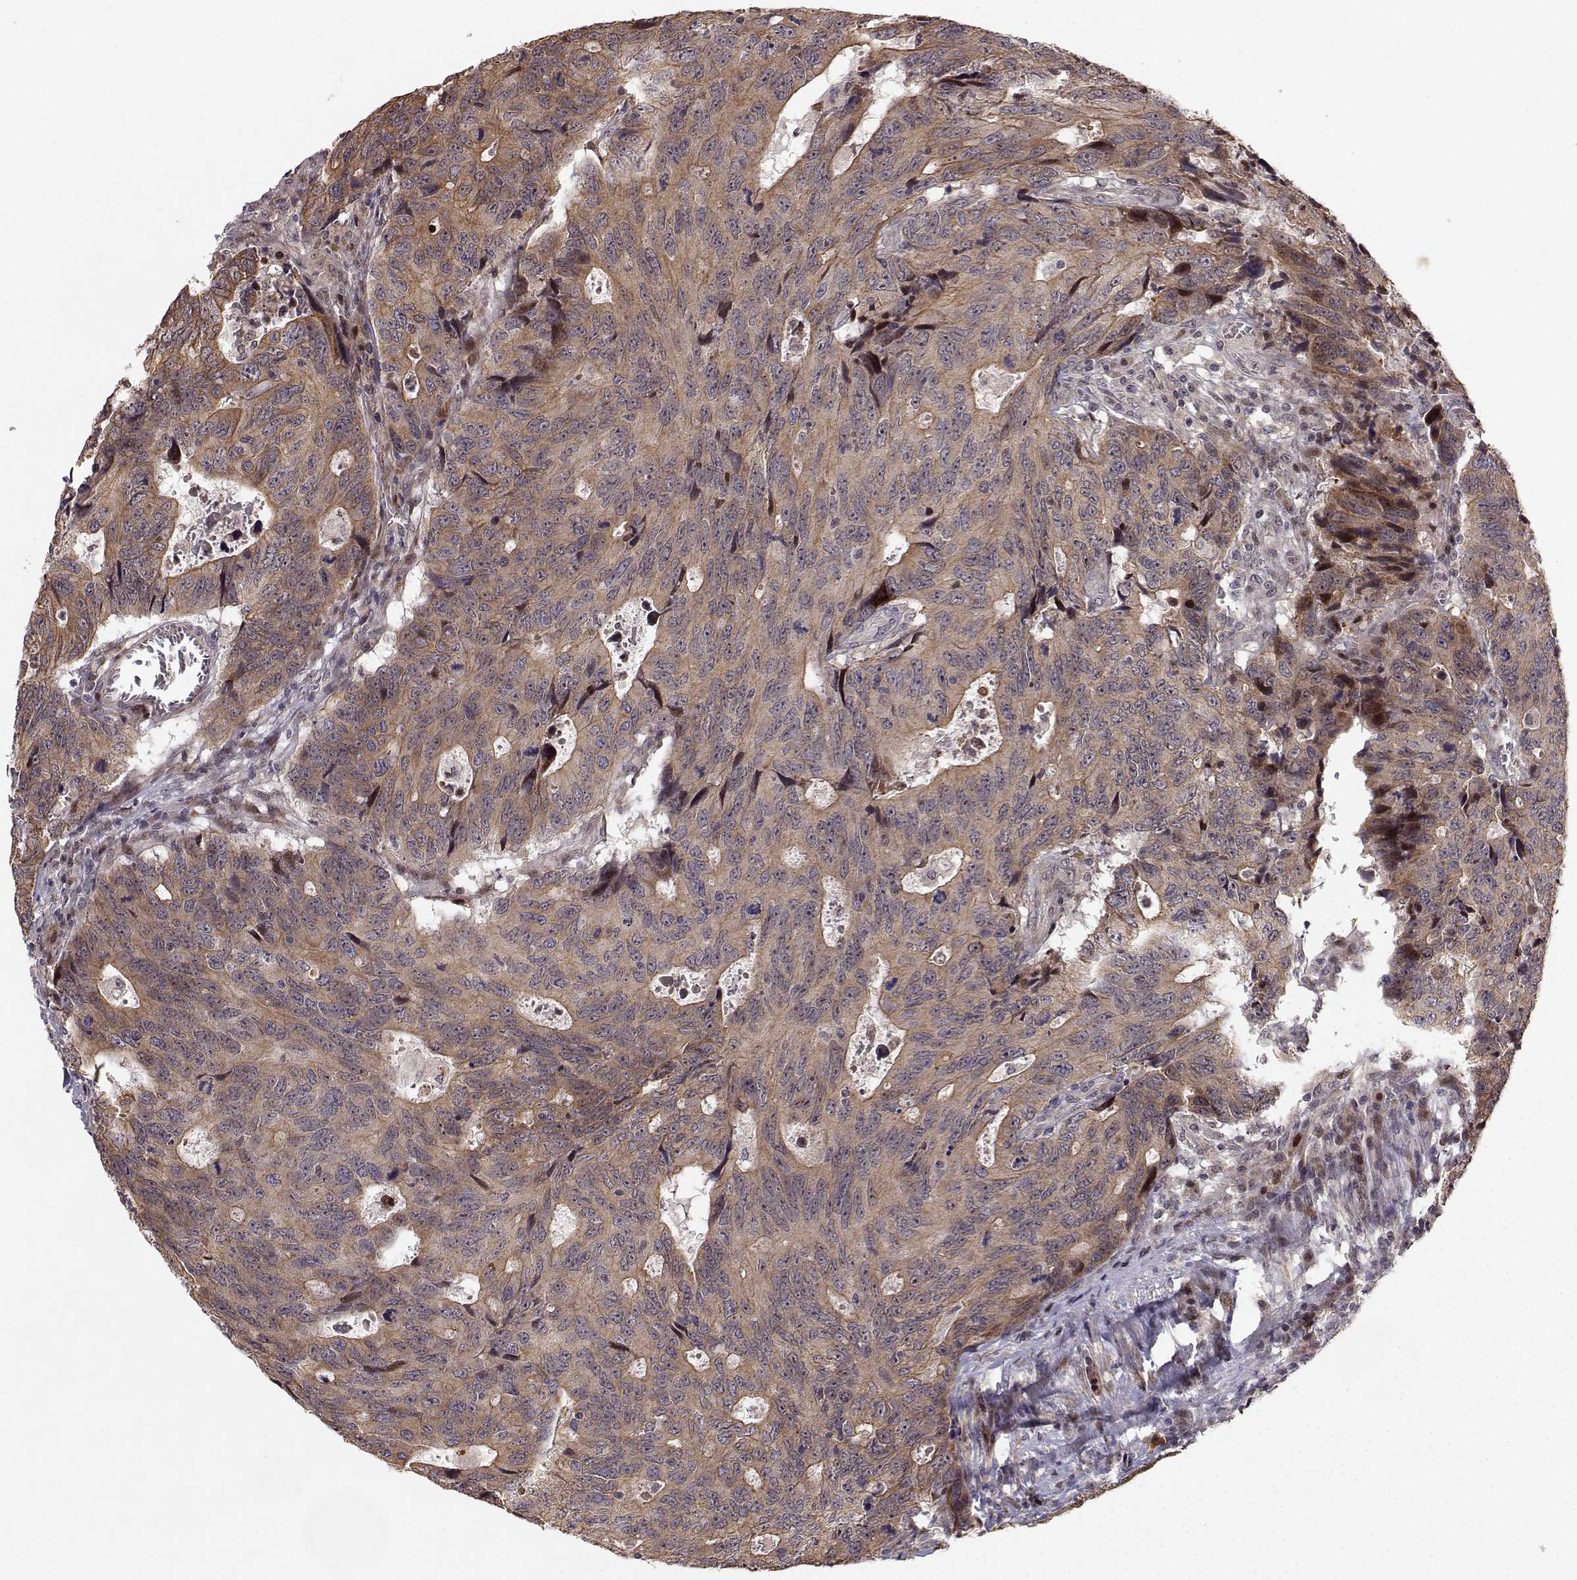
{"staining": {"intensity": "strong", "quantity": "<25%", "location": "cytoplasmic/membranous"}, "tissue": "colorectal cancer", "cell_type": "Tumor cells", "image_type": "cancer", "snomed": [{"axis": "morphology", "description": "Adenocarcinoma, NOS"}, {"axis": "topography", "description": "Colon"}], "caption": "The photomicrograph demonstrates a brown stain indicating the presence of a protein in the cytoplasmic/membranous of tumor cells in colorectal adenocarcinoma.", "gene": "APC", "patient": {"sex": "female", "age": 77}}